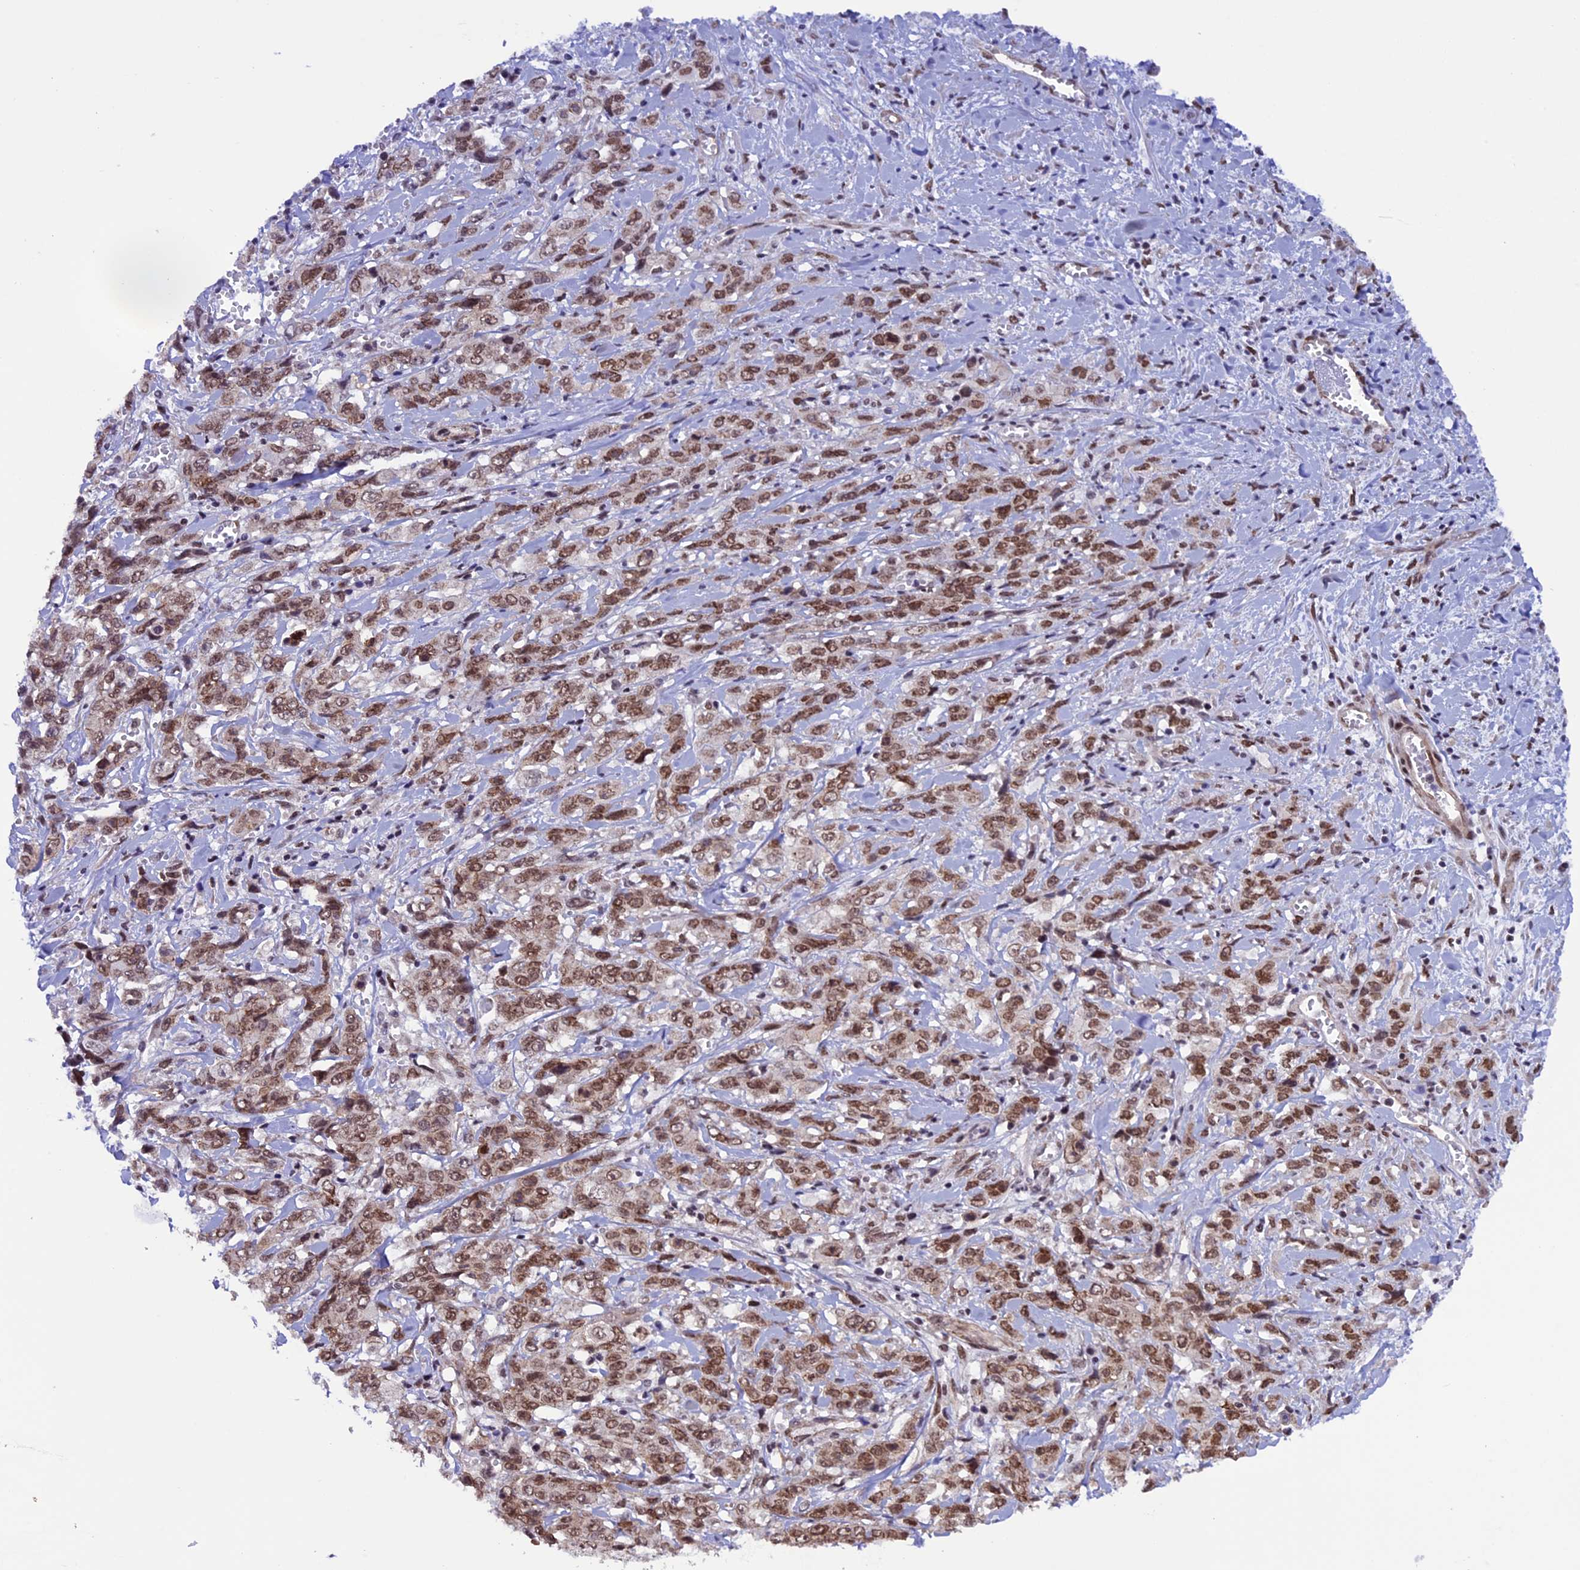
{"staining": {"intensity": "moderate", "quantity": ">75%", "location": "nuclear"}, "tissue": "stomach cancer", "cell_type": "Tumor cells", "image_type": "cancer", "snomed": [{"axis": "morphology", "description": "Adenocarcinoma, NOS"}, {"axis": "topography", "description": "Stomach, upper"}], "caption": "Adenocarcinoma (stomach) stained for a protein (brown) shows moderate nuclear positive expression in about >75% of tumor cells.", "gene": "MPHOSPH8", "patient": {"sex": "male", "age": 62}}